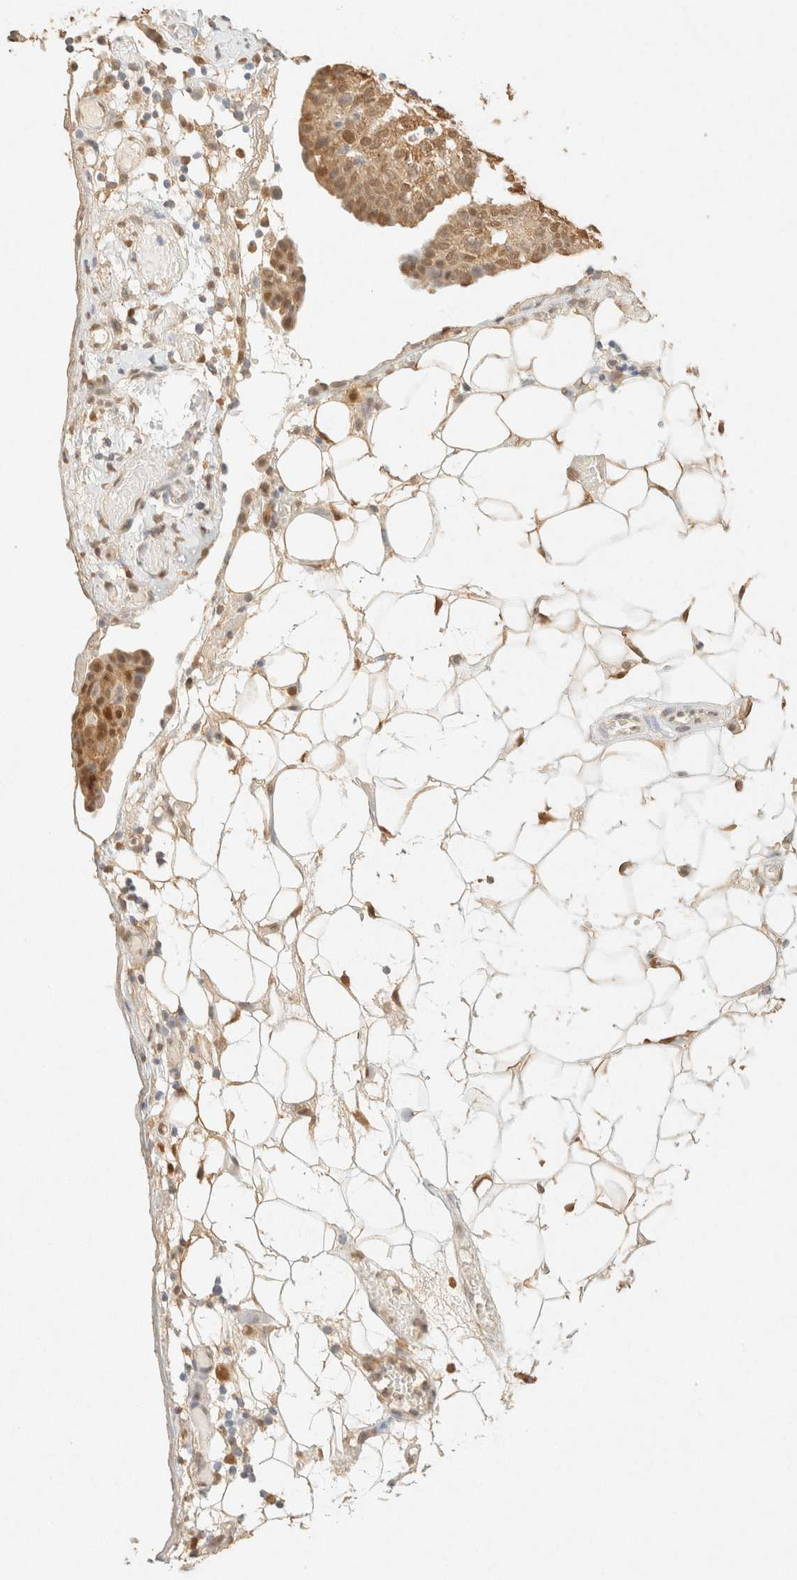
{"staining": {"intensity": "moderate", "quantity": ">75%", "location": "cytoplasmic/membranous,nuclear"}, "tissue": "ovarian cancer", "cell_type": "Tumor cells", "image_type": "cancer", "snomed": [{"axis": "morphology", "description": "Cystadenocarcinoma, serous, NOS"}, {"axis": "topography", "description": "Soft tissue"}, {"axis": "topography", "description": "Ovary"}], "caption": "A brown stain shows moderate cytoplasmic/membranous and nuclear staining of a protein in ovarian serous cystadenocarcinoma tumor cells.", "gene": "S100A13", "patient": {"sex": "female", "age": 57}}